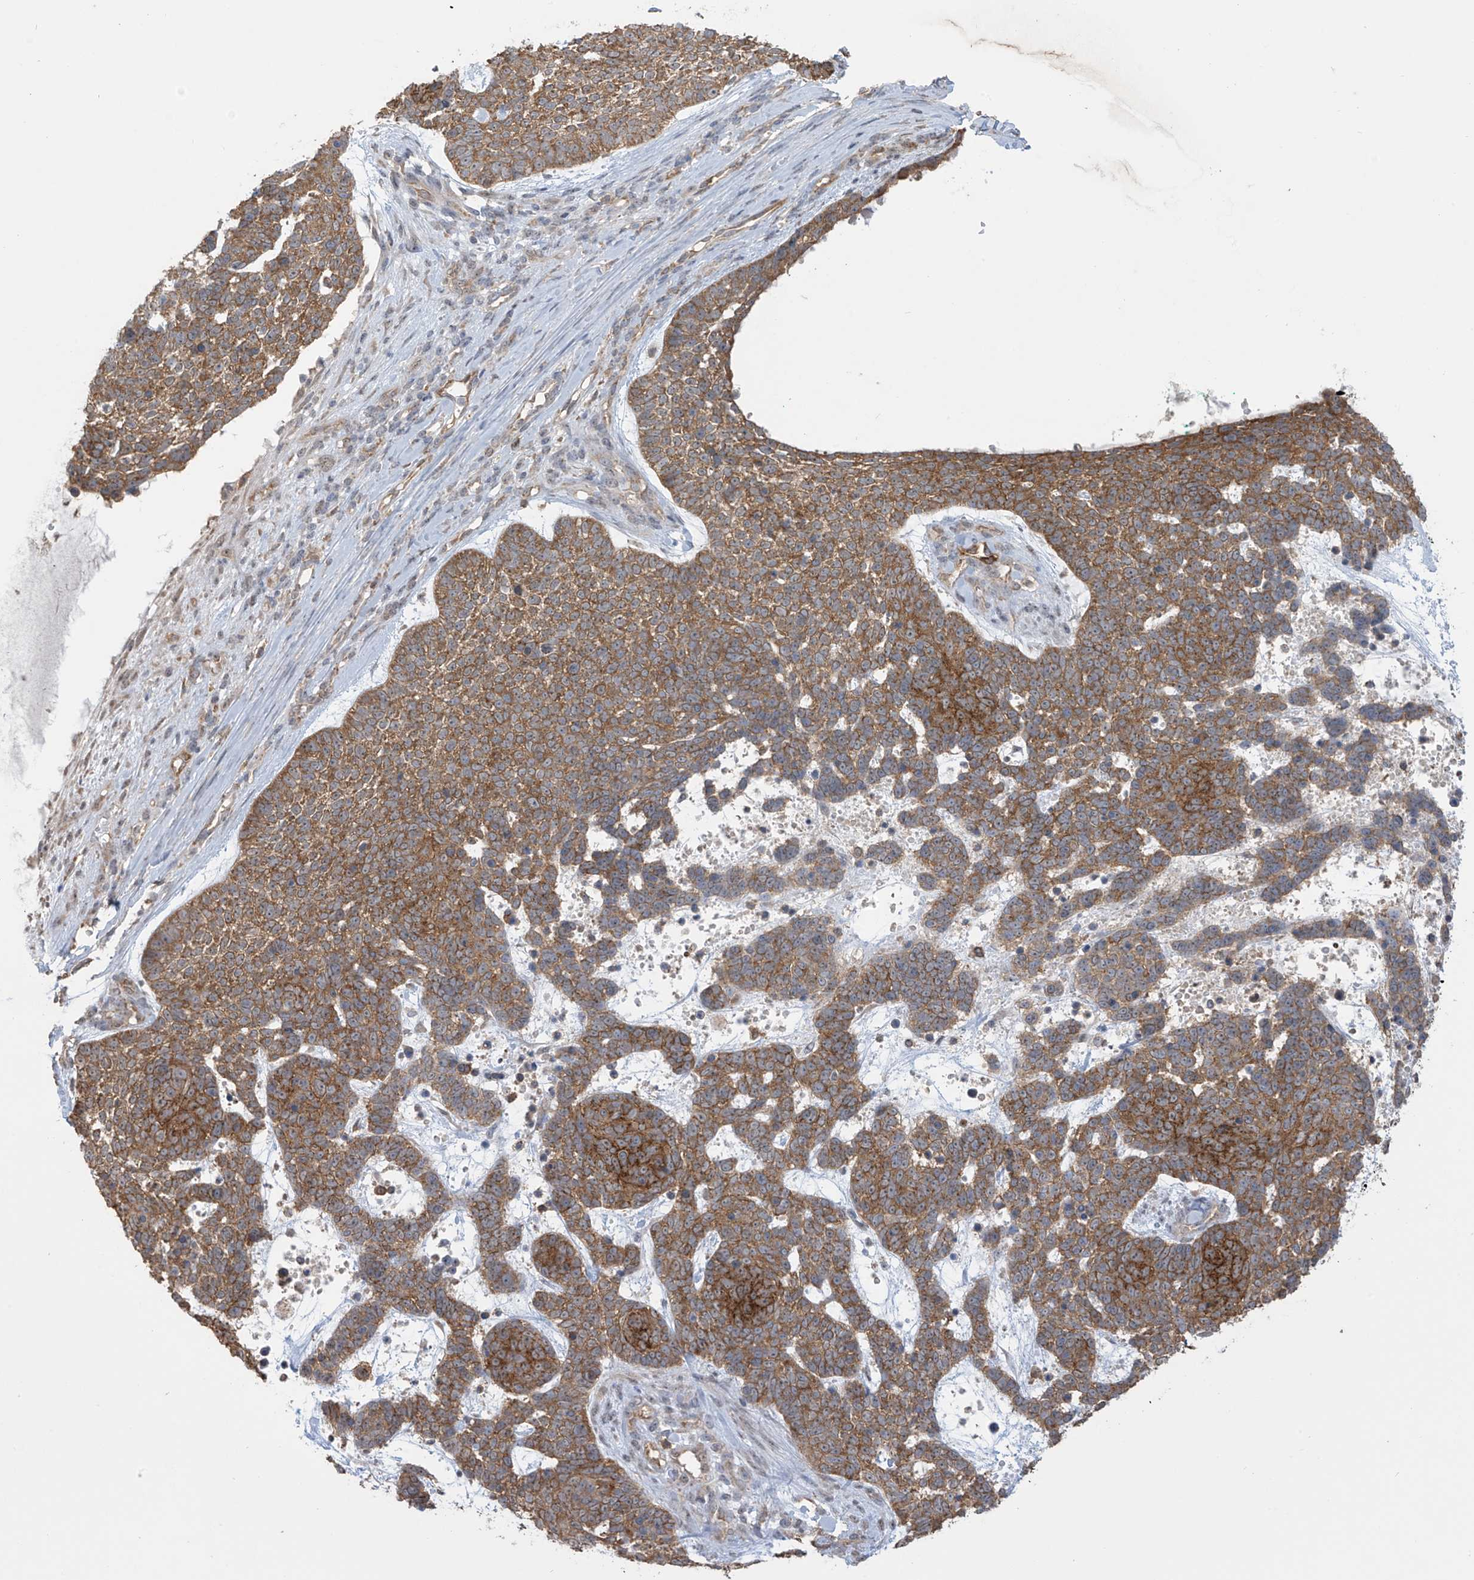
{"staining": {"intensity": "strong", "quantity": ">75%", "location": "cytoplasmic/membranous"}, "tissue": "skin cancer", "cell_type": "Tumor cells", "image_type": "cancer", "snomed": [{"axis": "morphology", "description": "Basal cell carcinoma"}, {"axis": "topography", "description": "Skin"}], "caption": "A high amount of strong cytoplasmic/membranous positivity is appreciated in about >75% of tumor cells in skin cancer tissue.", "gene": "KIAA1522", "patient": {"sex": "female", "age": 81}}